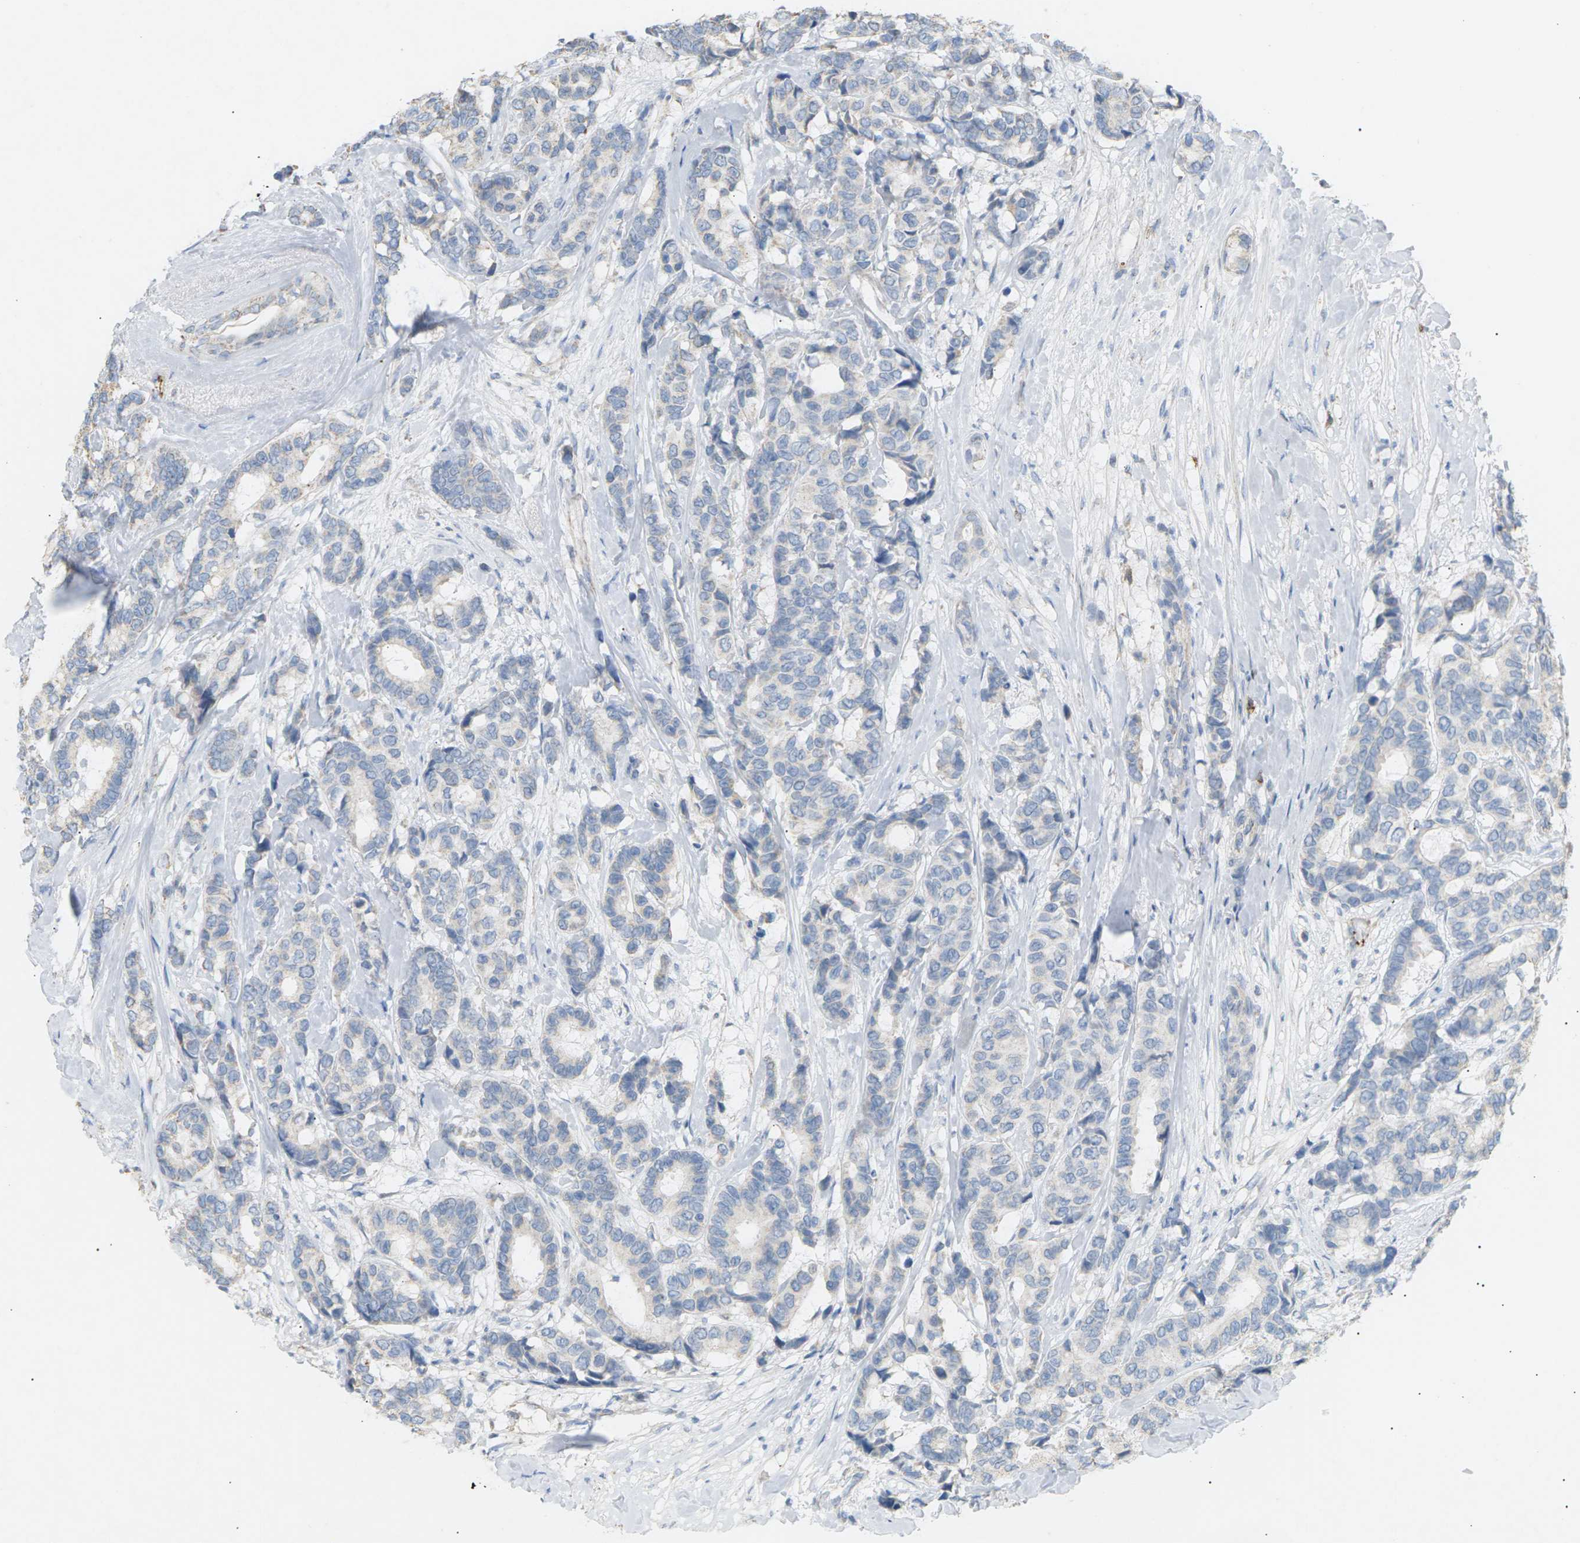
{"staining": {"intensity": "negative", "quantity": "none", "location": "none"}, "tissue": "breast cancer", "cell_type": "Tumor cells", "image_type": "cancer", "snomed": [{"axis": "morphology", "description": "Duct carcinoma"}, {"axis": "topography", "description": "Breast"}], "caption": "DAB (3,3'-diaminobenzidine) immunohistochemical staining of breast invasive ductal carcinoma shows no significant staining in tumor cells.", "gene": "LIME1", "patient": {"sex": "female", "age": 87}}